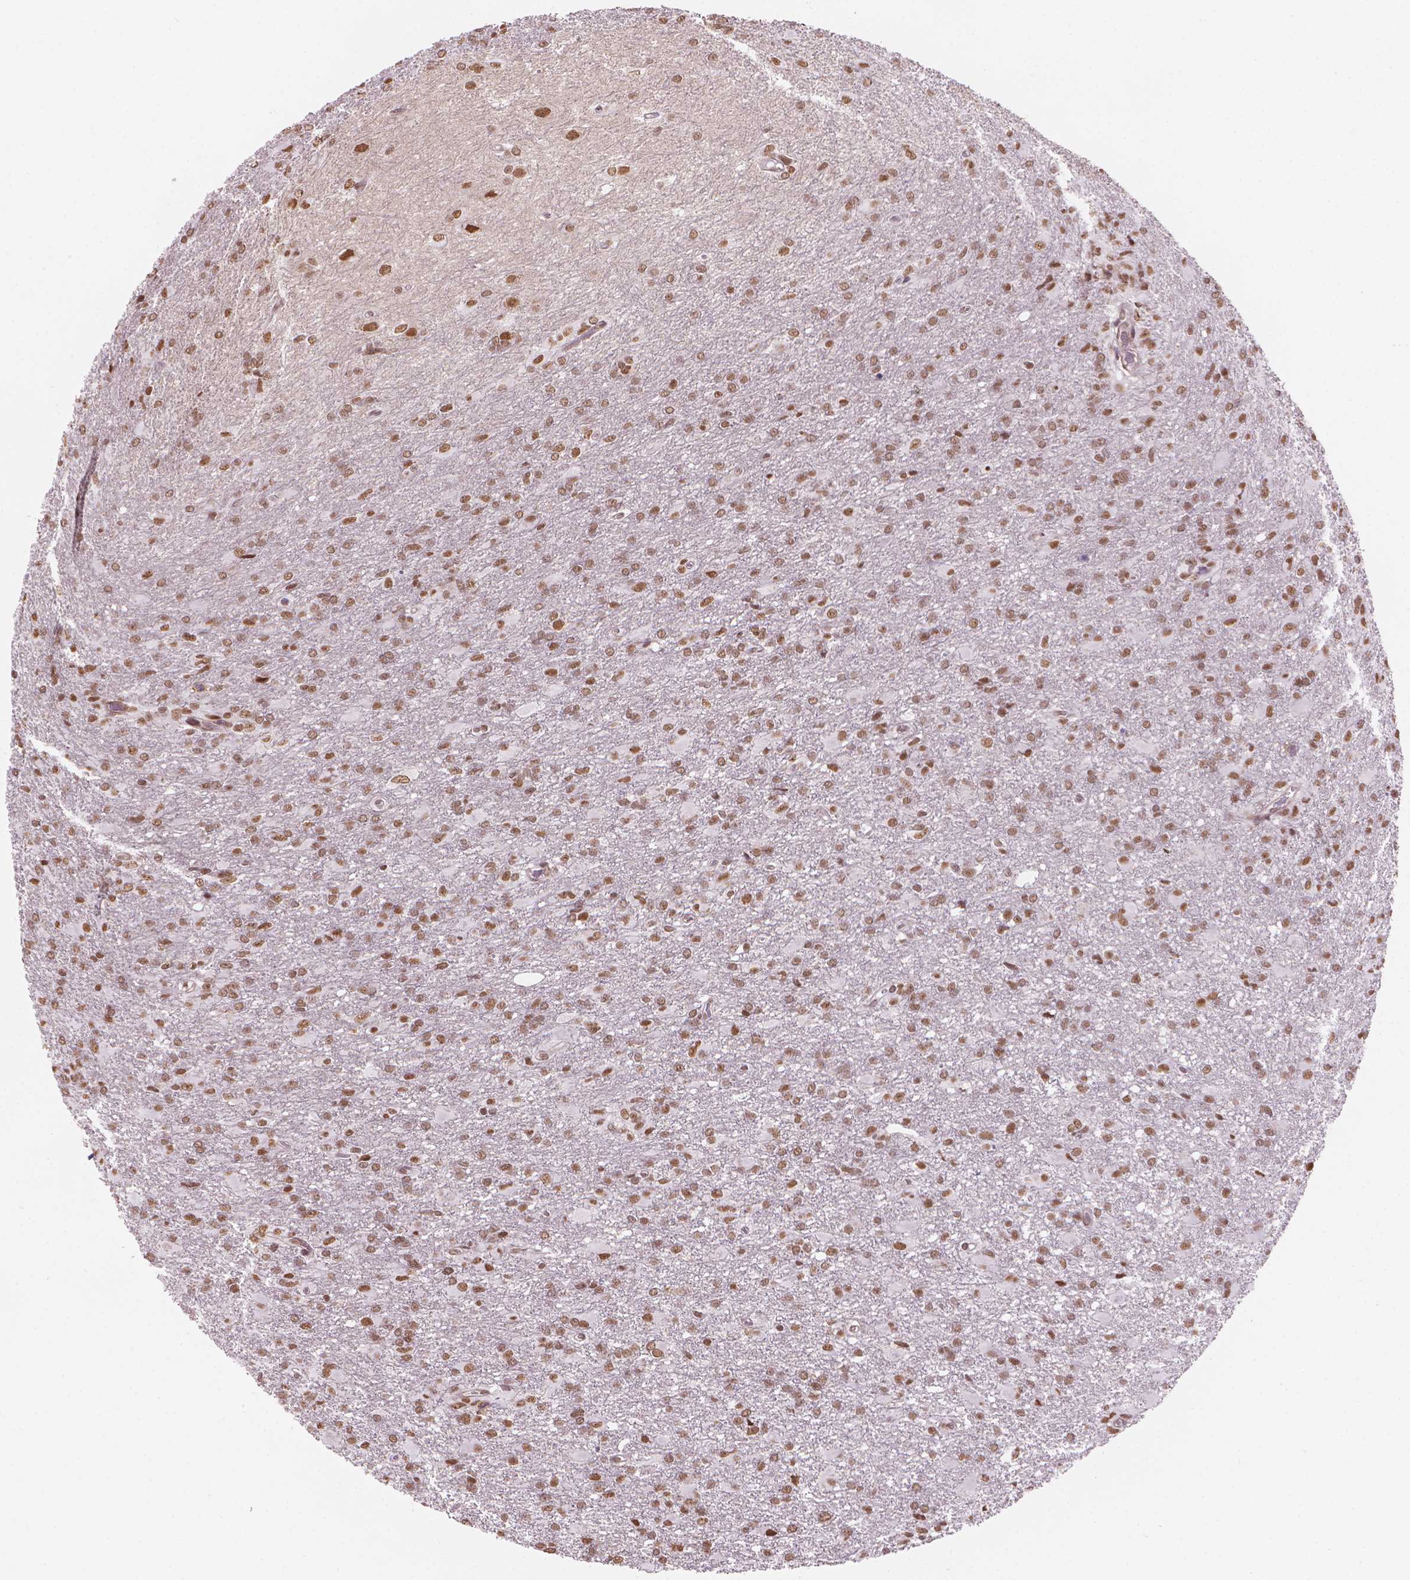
{"staining": {"intensity": "moderate", "quantity": ">75%", "location": "nuclear"}, "tissue": "glioma", "cell_type": "Tumor cells", "image_type": "cancer", "snomed": [{"axis": "morphology", "description": "Glioma, malignant, High grade"}, {"axis": "topography", "description": "Brain"}], "caption": "Immunohistochemistry (IHC) (DAB (3,3'-diaminobenzidine)) staining of malignant glioma (high-grade) shows moderate nuclear protein staining in approximately >75% of tumor cells. The staining is performed using DAB (3,3'-diaminobenzidine) brown chromogen to label protein expression. The nuclei are counter-stained blue using hematoxylin.", "gene": "HOXD4", "patient": {"sex": "male", "age": 68}}